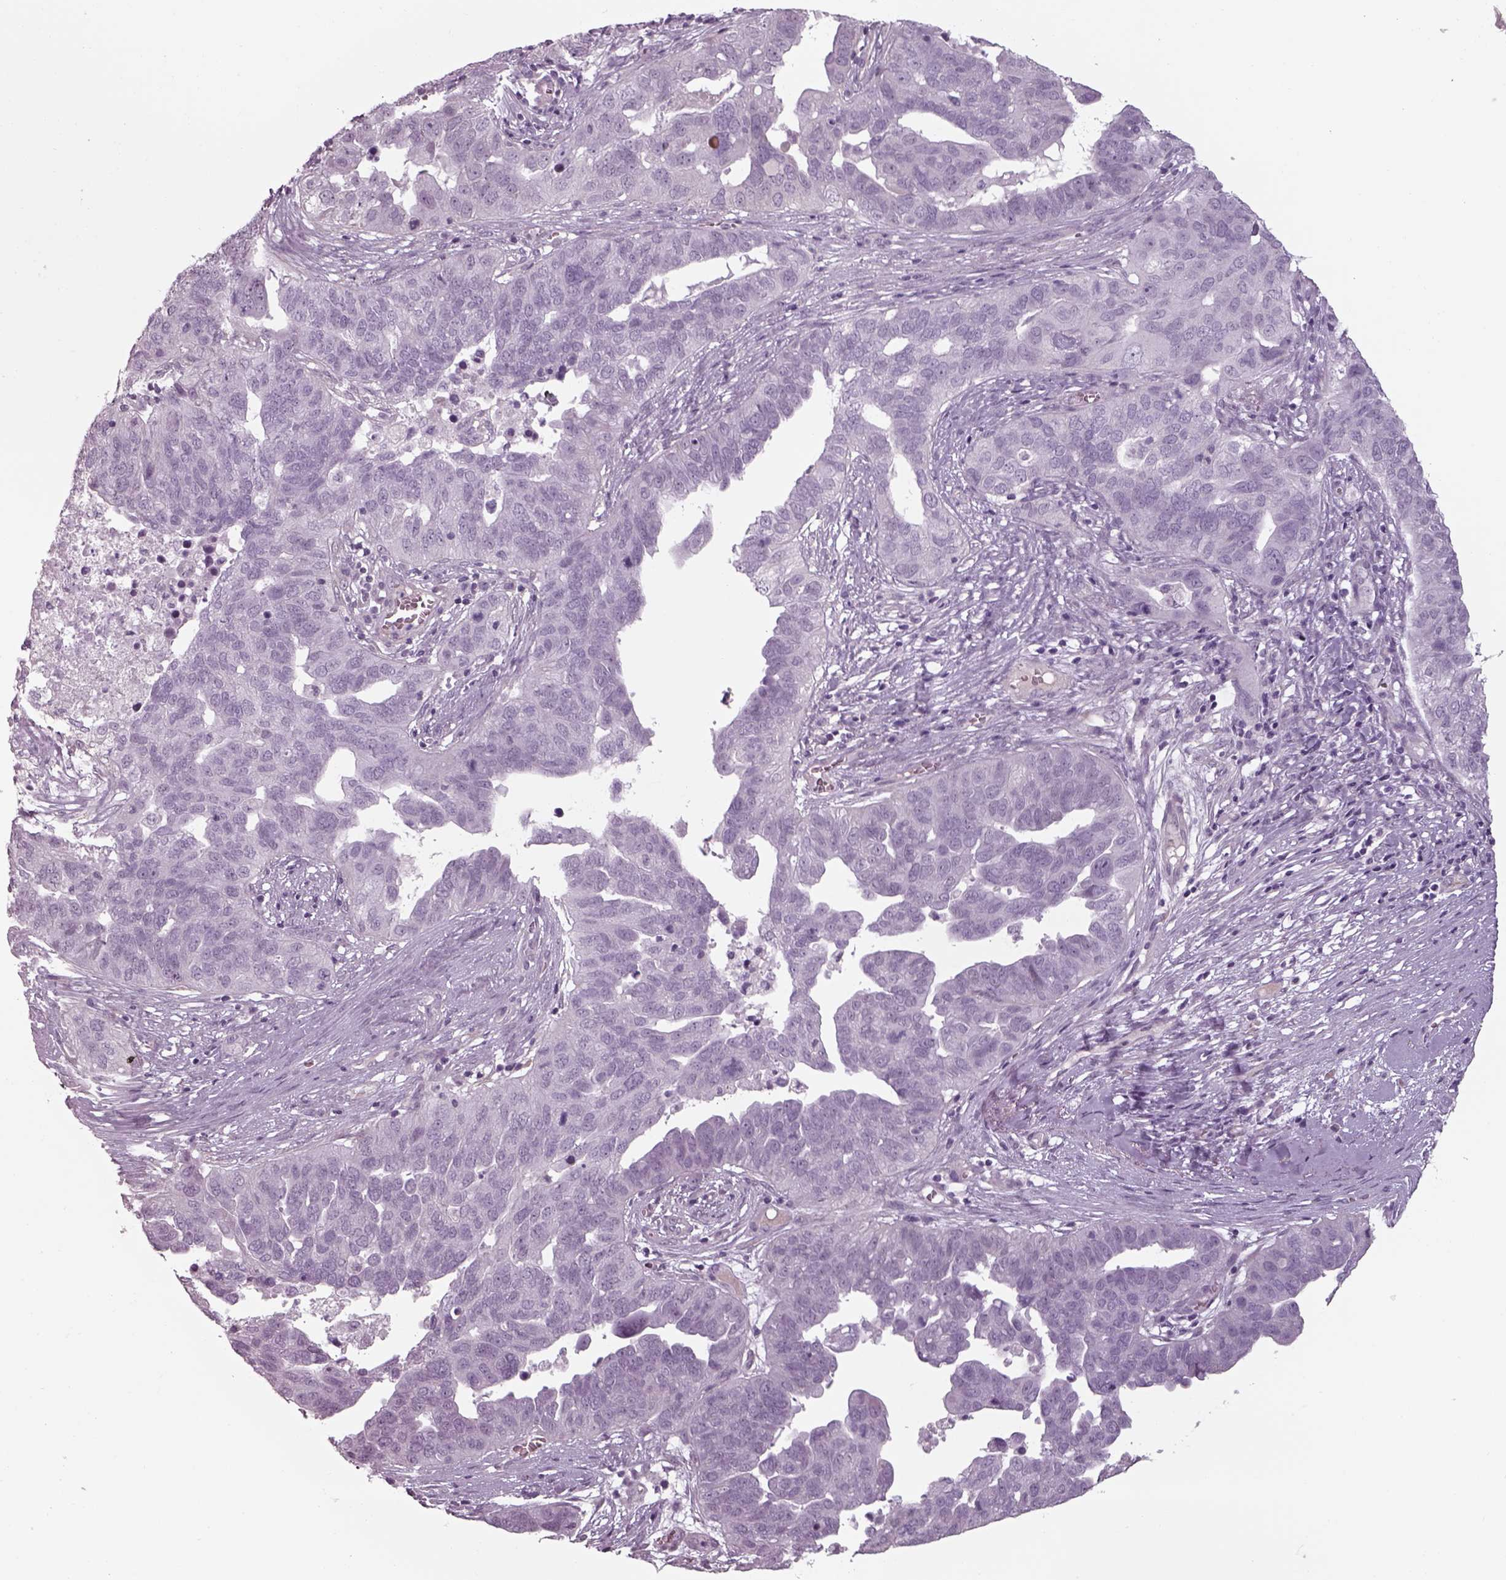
{"staining": {"intensity": "negative", "quantity": "none", "location": "none"}, "tissue": "ovarian cancer", "cell_type": "Tumor cells", "image_type": "cancer", "snomed": [{"axis": "morphology", "description": "Carcinoma, endometroid"}, {"axis": "topography", "description": "Soft tissue"}, {"axis": "topography", "description": "Ovary"}], "caption": "This is an IHC histopathology image of endometroid carcinoma (ovarian). There is no staining in tumor cells.", "gene": "SEPTIN14", "patient": {"sex": "female", "age": 52}}